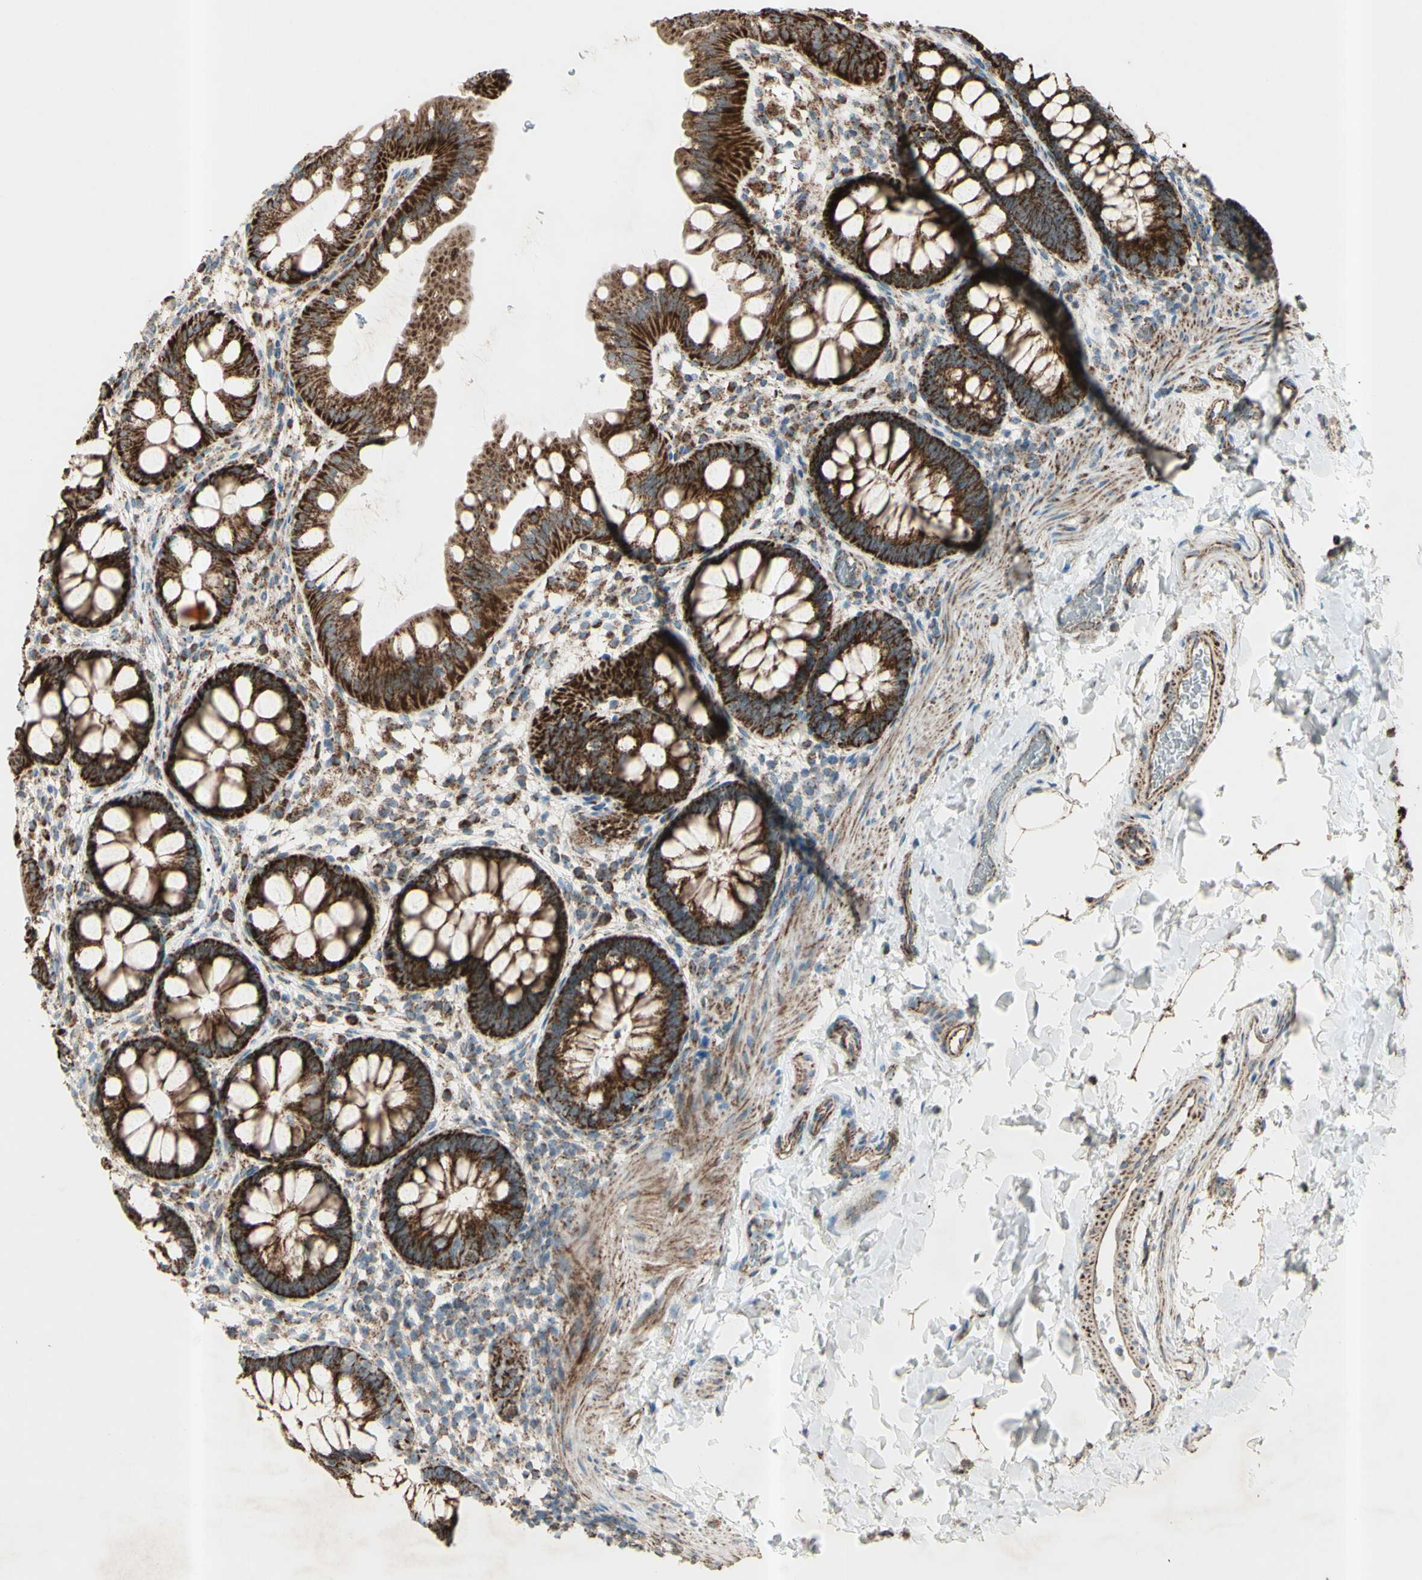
{"staining": {"intensity": "strong", "quantity": ">75%", "location": "cytoplasmic/membranous"}, "tissue": "rectum", "cell_type": "Glandular cells", "image_type": "normal", "snomed": [{"axis": "morphology", "description": "Normal tissue, NOS"}, {"axis": "topography", "description": "Rectum"}], "caption": "Immunohistochemistry image of benign rectum stained for a protein (brown), which reveals high levels of strong cytoplasmic/membranous expression in approximately >75% of glandular cells.", "gene": "RHOT1", "patient": {"sex": "female", "age": 24}}